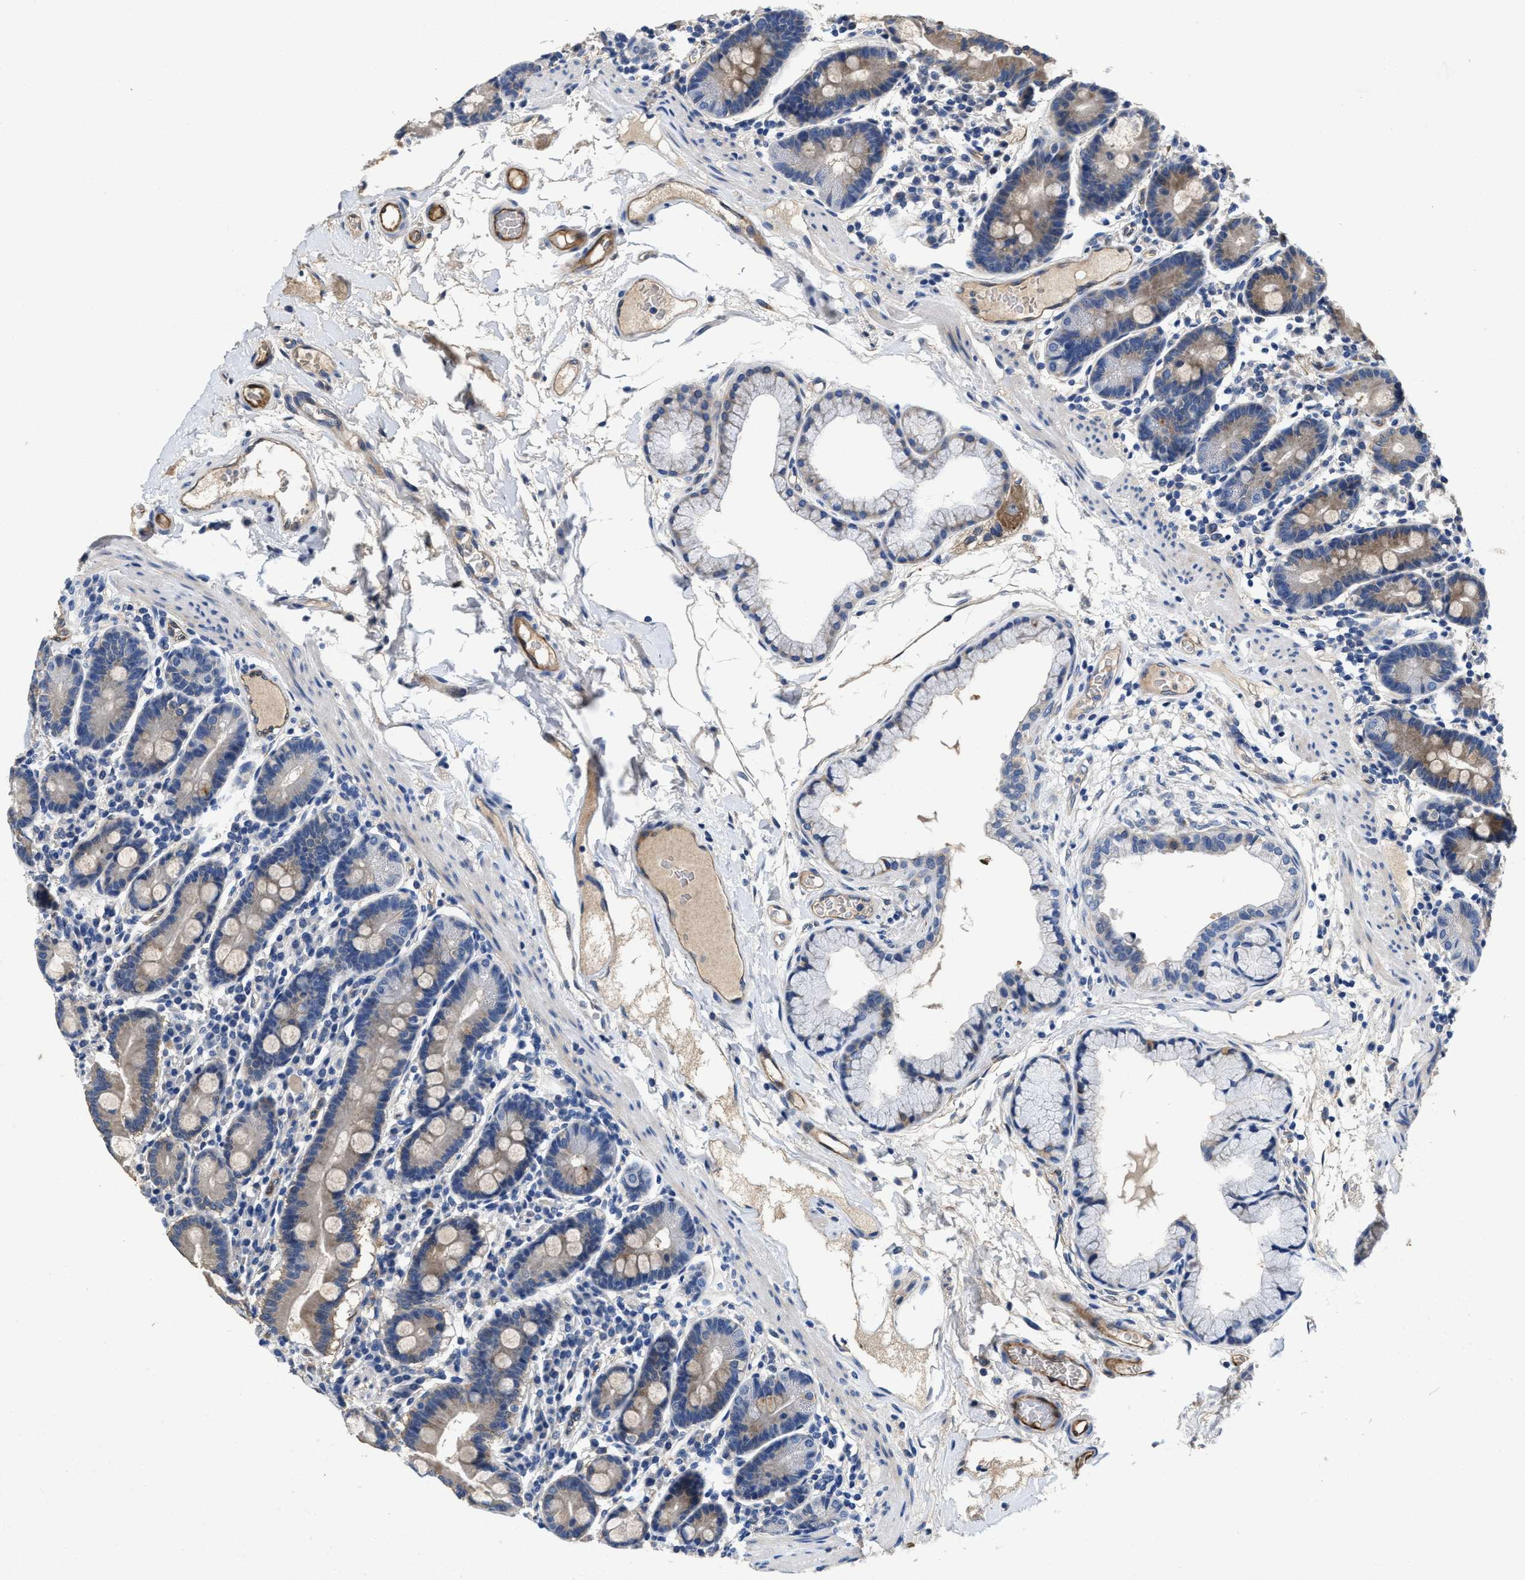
{"staining": {"intensity": "moderate", "quantity": "25%-75%", "location": "cytoplasmic/membranous"}, "tissue": "duodenum", "cell_type": "Glandular cells", "image_type": "normal", "snomed": [{"axis": "morphology", "description": "Normal tissue, NOS"}, {"axis": "topography", "description": "Duodenum"}], "caption": "Moderate cytoplasmic/membranous staining for a protein is identified in approximately 25%-75% of glandular cells of unremarkable duodenum using IHC.", "gene": "PEG10", "patient": {"sex": "male", "age": 50}}